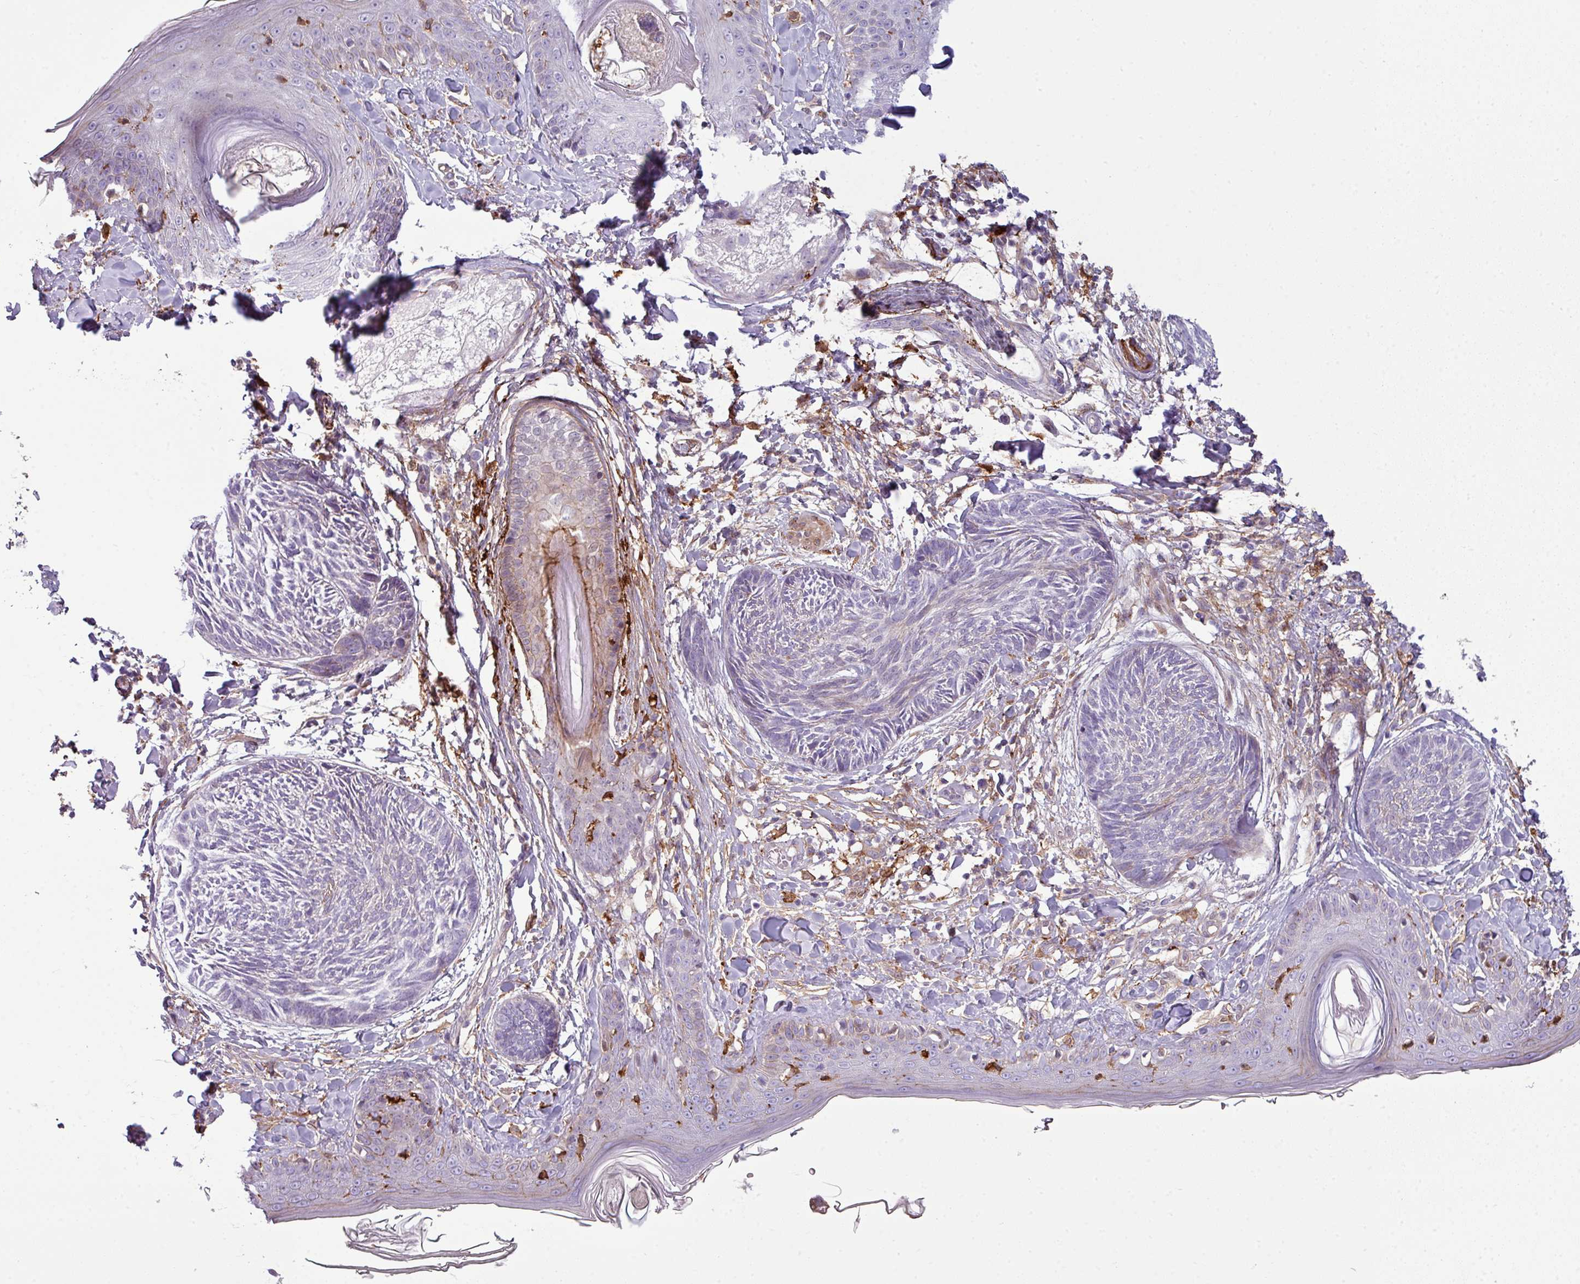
{"staining": {"intensity": "negative", "quantity": "none", "location": "none"}, "tissue": "skin cancer", "cell_type": "Tumor cells", "image_type": "cancer", "snomed": [{"axis": "morphology", "description": "Basal cell carcinoma"}, {"axis": "topography", "description": "Skin"}], "caption": "Protein analysis of skin cancer (basal cell carcinoma) displays no significant staining in tumor cells.", "gene": "COL8A1", "patient": {"sex": "male", "age": 73}}